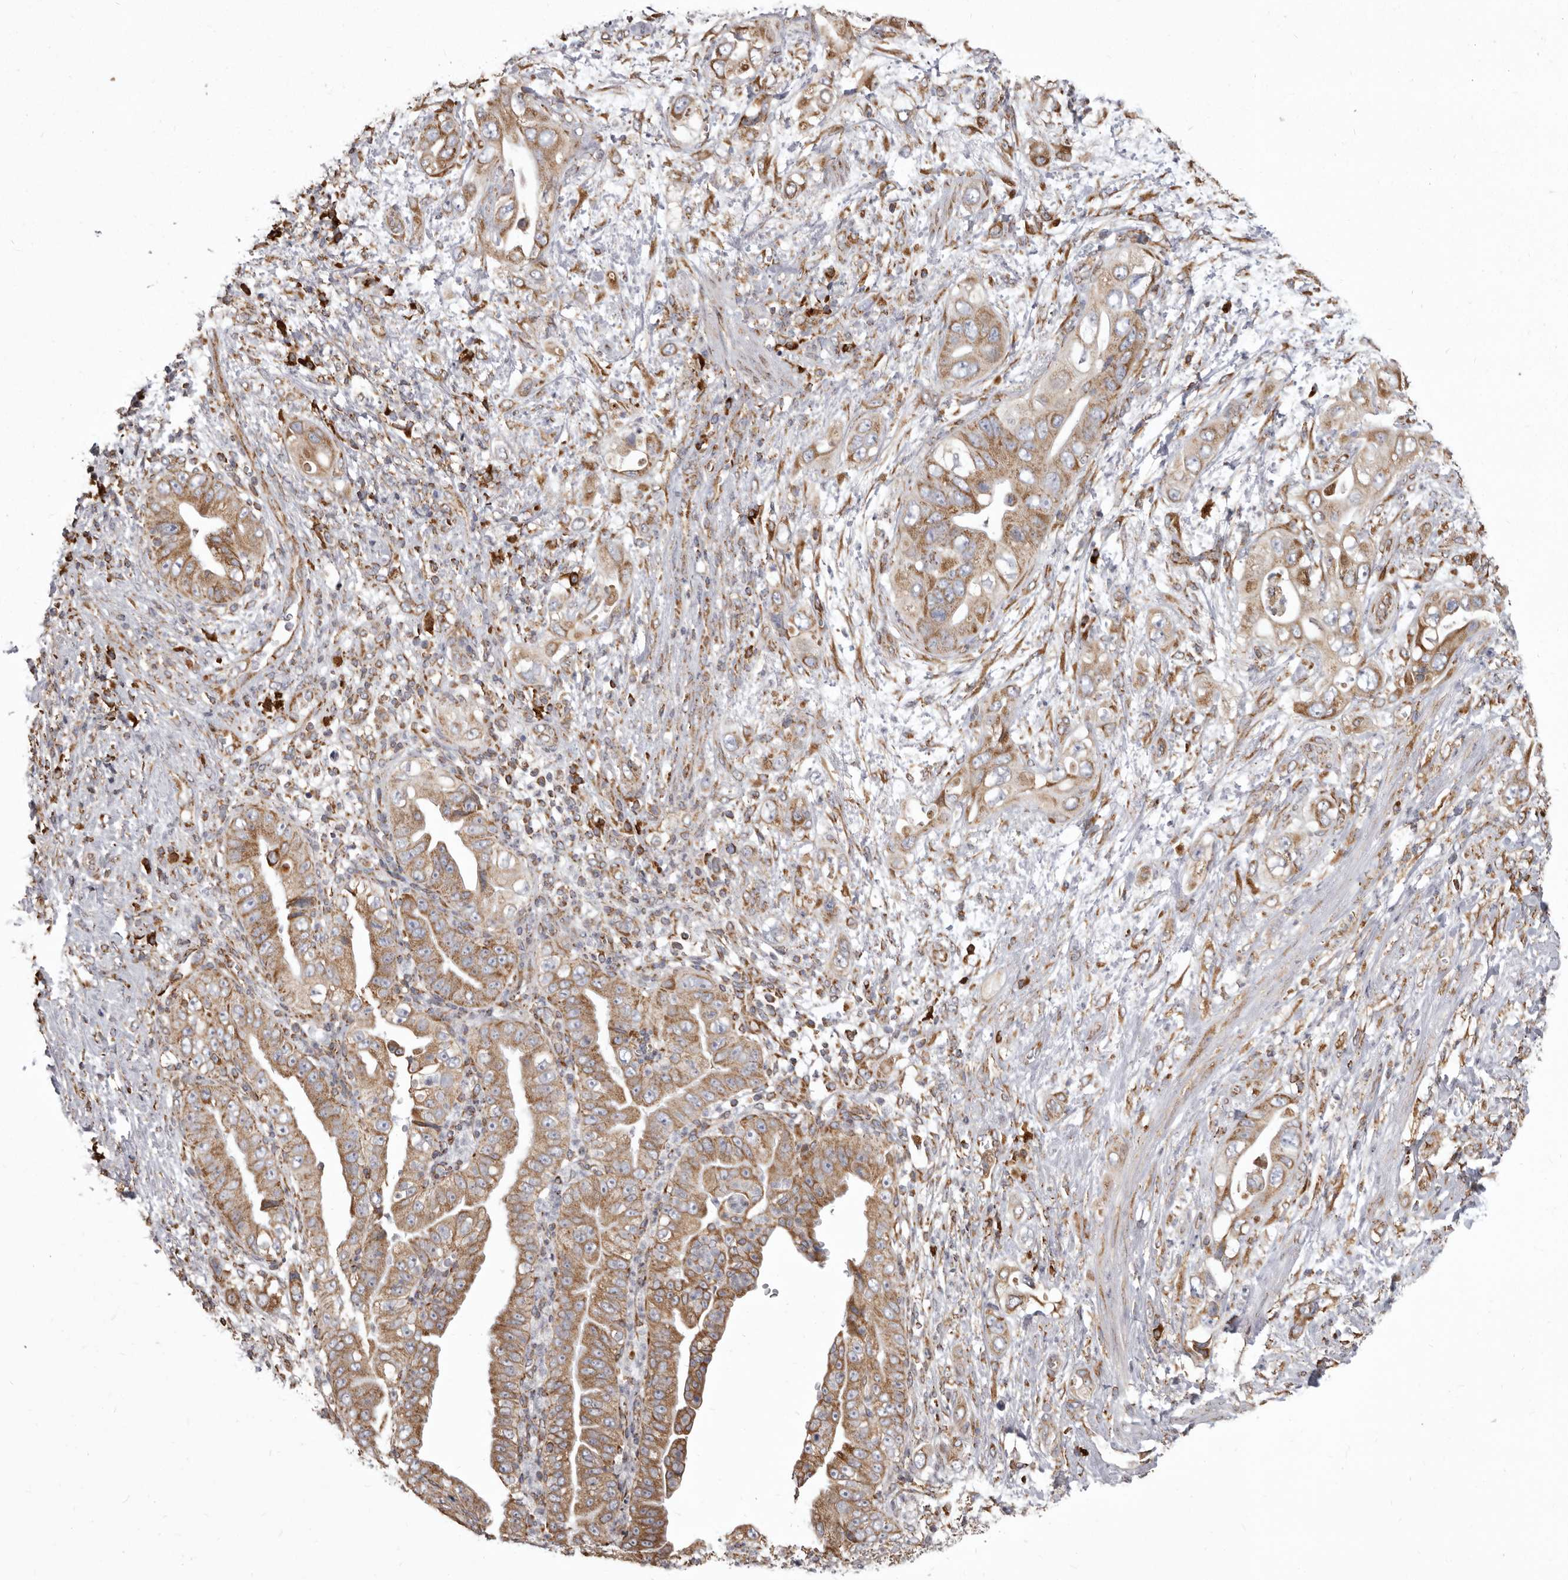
{"staining": {"intensity": "moderate", "quantity": ">75%", "location": "cytoplasmic/membranous"}, "tissue": "pancreatic cancer", "cell_type": "Tumor cells", "image_type": "cancer", "snomed": [{"axis": "morphology", "description": "Adenocarcinoma, NOS"}, {"axis": "topography", "description": "Pancreas"}], "caption": "Pancreatic cancer stained with a protein marker displays moderate staining in tumor cells.", "gene": "CDK5RAP3", "patient": {"sex": "female", "age": 78}}